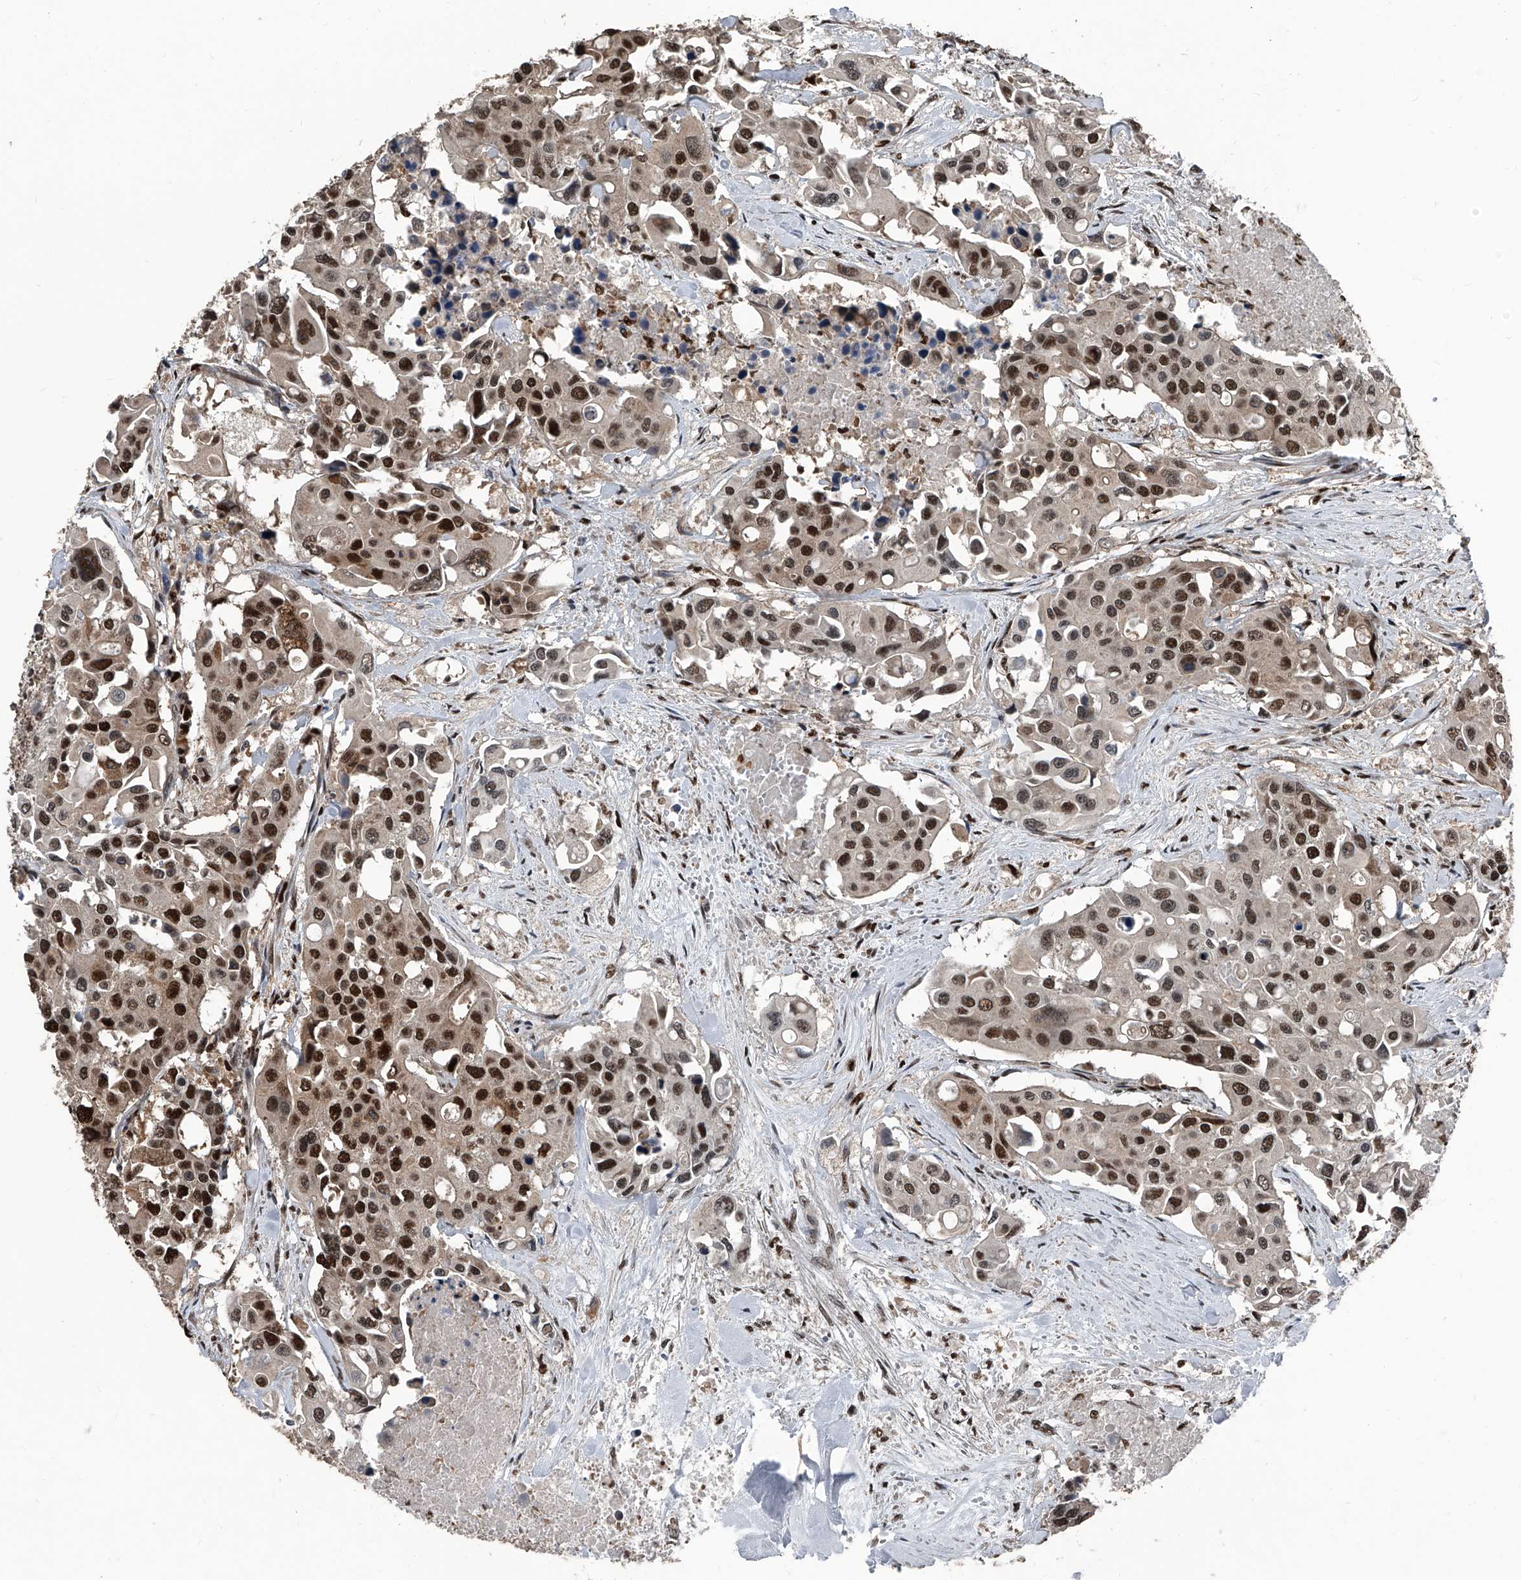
{"staining": {"intensity": "strong", "quantity": ">75%", "location": "nuclear"}, "tissue": "colorectal cancer", "cell_type": "Tumor cells", "image_type": "cancer", "snomed": [{"axis": "morphology", "description": "Adenocarcinoma, NOS"}, {"axis": "topography", "description": "Colon"}], "caption": "Adenocarcinoma (colorectal) tissue demonstrates strong nuclear positivity in approximately >75% of tumor cells", "gene": "FKBP5", "patient": {"sex": "male", "age": 77}}